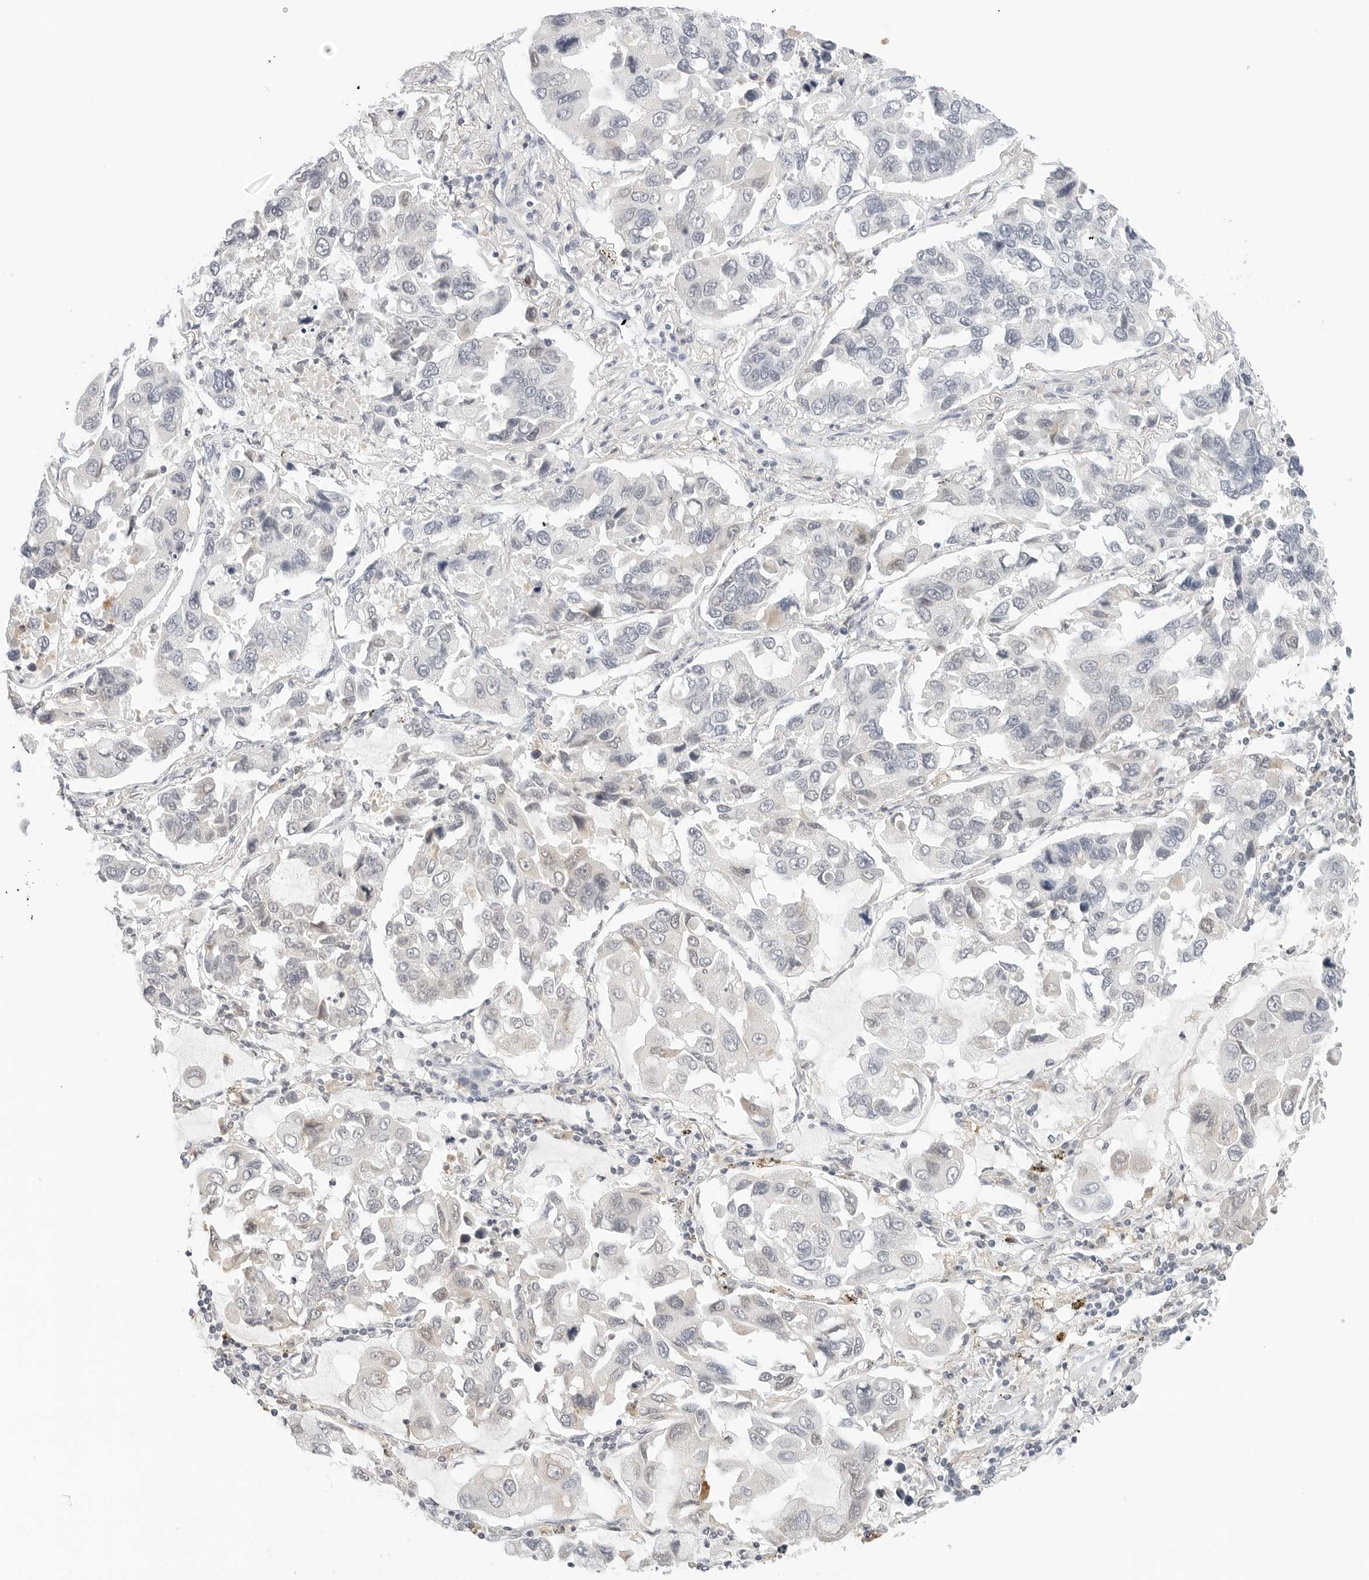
{"staining": {"intensity": "negative", "quantity": "none", "location": "none"}, "tissue": "lung cancer", "cell_type": "Tumor cells", "image_type": "cancer", "snomed": [{"axis": "morphology", "description": "Adenocarcinoma, NOS"}, {"axis": "topography", "description": "Lung"}], "caption": "Tumor cells are negative for protein expression in human adenocarcinoma (lung).", "gene": "NEO1", "patient": {"sex": "male", "age": 64}}